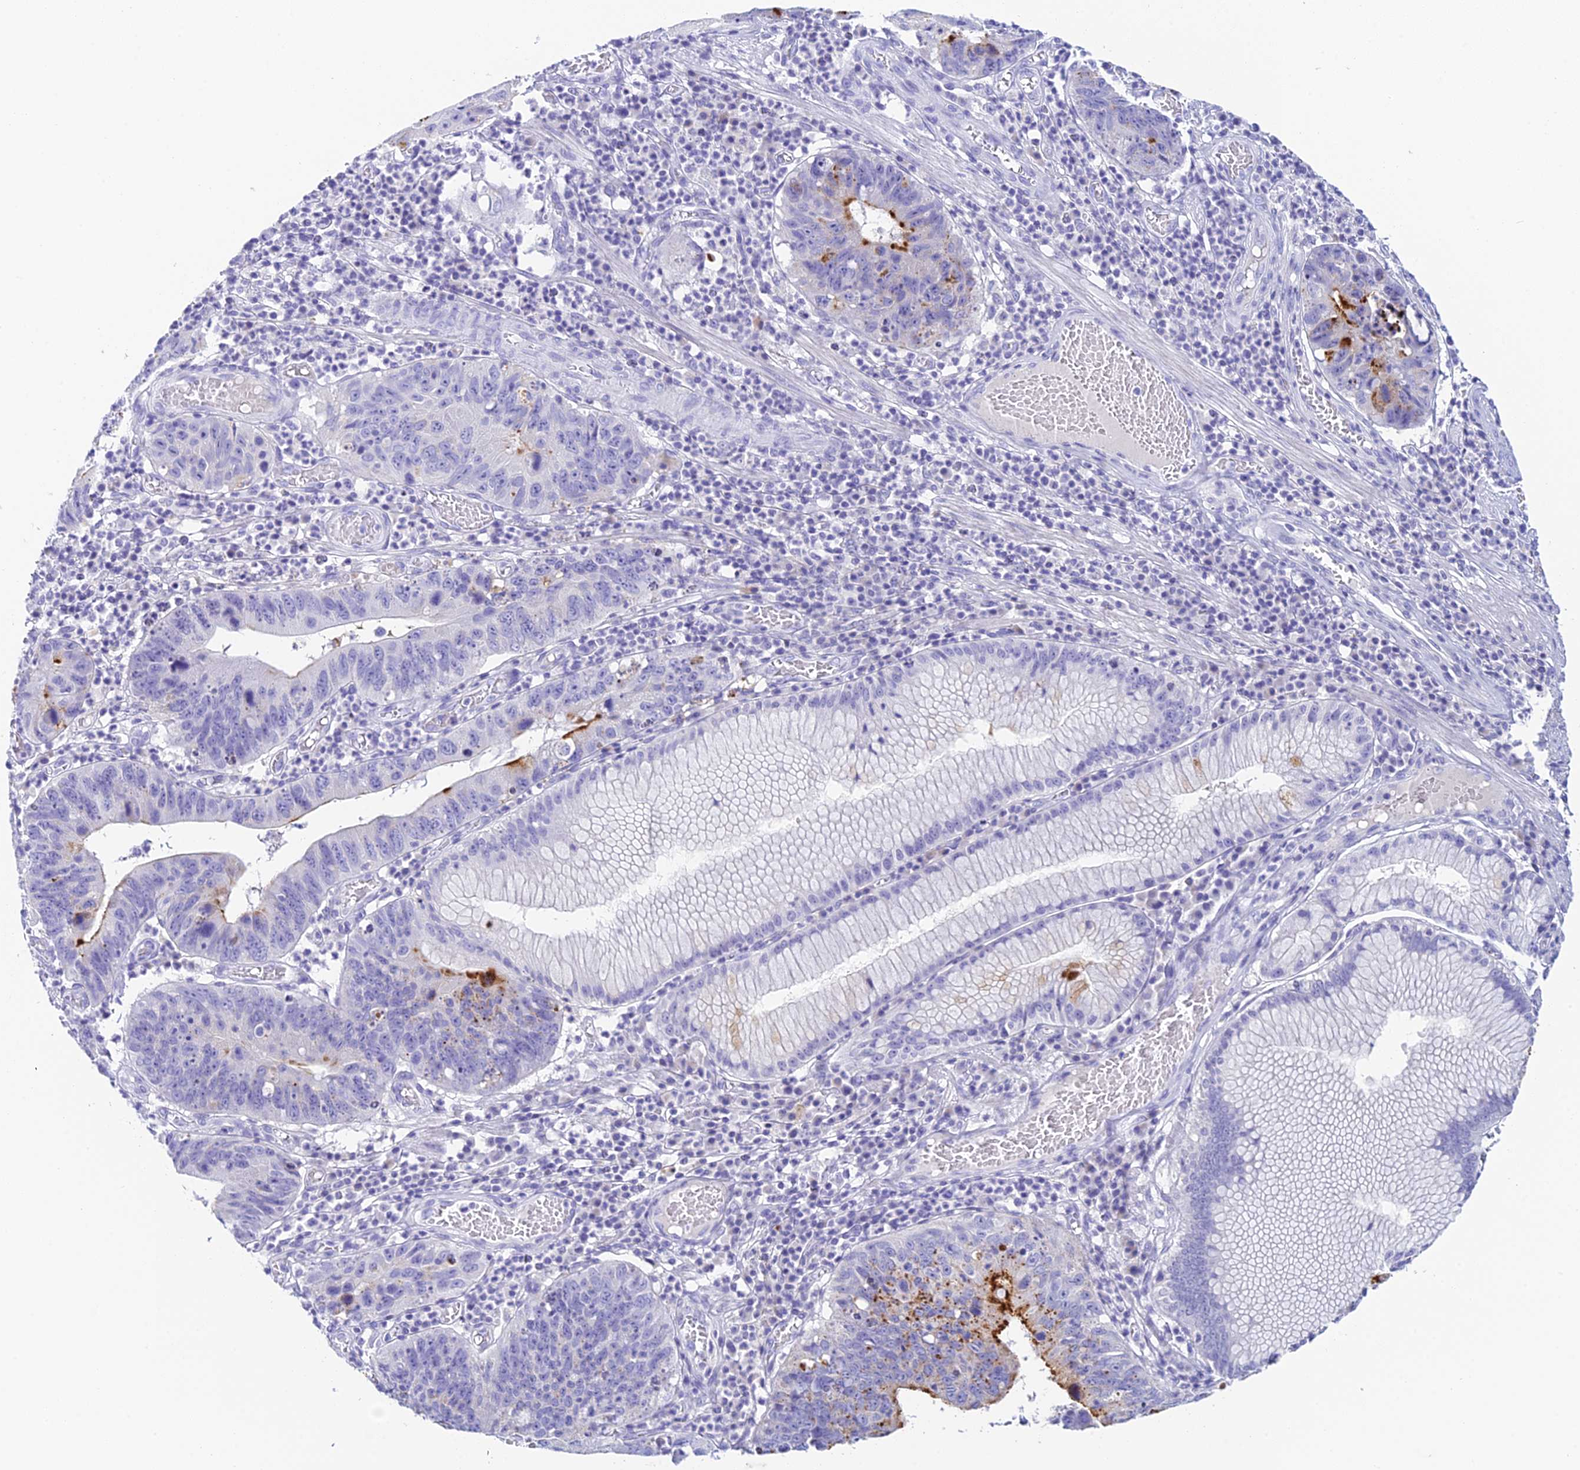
{"staining": {"intensity": "moderate", "quantity": "<25%", "location": "cytoplasmic/membranous"}, "tissue": "stomach cancer", "cell_type": "Tumor cells", "image_type": "cancer", "snomed": [{"axis": "morphology", "description": "Adenocarcinoma, NOS"}, {"axis": "topography", "description": "Stomach"}], "caption": "Tumor cells exhibit low levels of moderate cytoplasmic/membranous positivity in about <25% of cells in stomach cancer.", "gene": "C12orf29", "patient": {"sex": "male", "age": 59}}